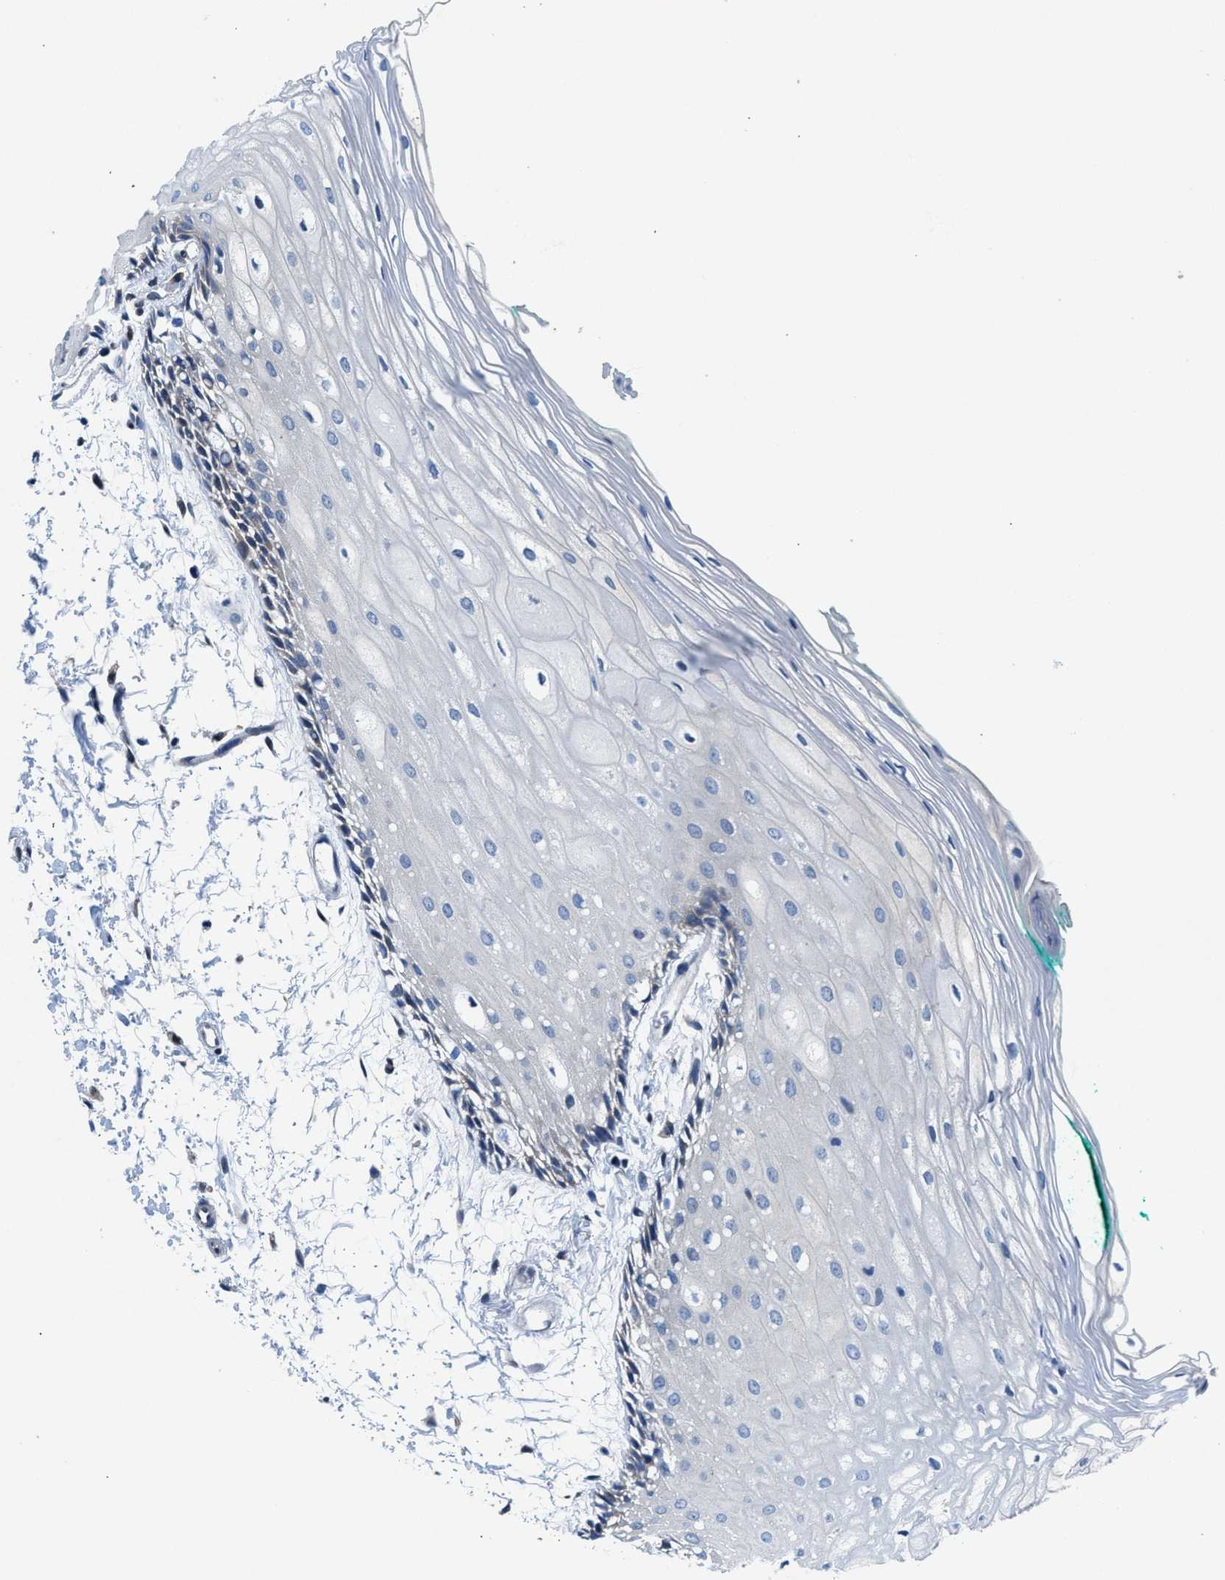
{"staining": {"intensity": "negative", "quantity": "none", "location": "none"}, "tissue": "oral mucosa", "cell_type": "Squamous epithelial cells", "image_type": "normal", "snomed": [{"axis": "morphology", "description": "Normal tissue, NOS"}, {"axis": "topography", "description": "Skeletal muscle"}, {"axis": "topography", "description": "Oral tissue"}, {"axis": "topography", "description": "Peripheral nerve tissue"}], "caption": "This is an immunohistochemistry photomicrograph of unremarkable human oral mucosa. There is no expression in squamous epithelial cells.", "gene": "COPS2", "patient": {"sex": "female", "age": 84}}